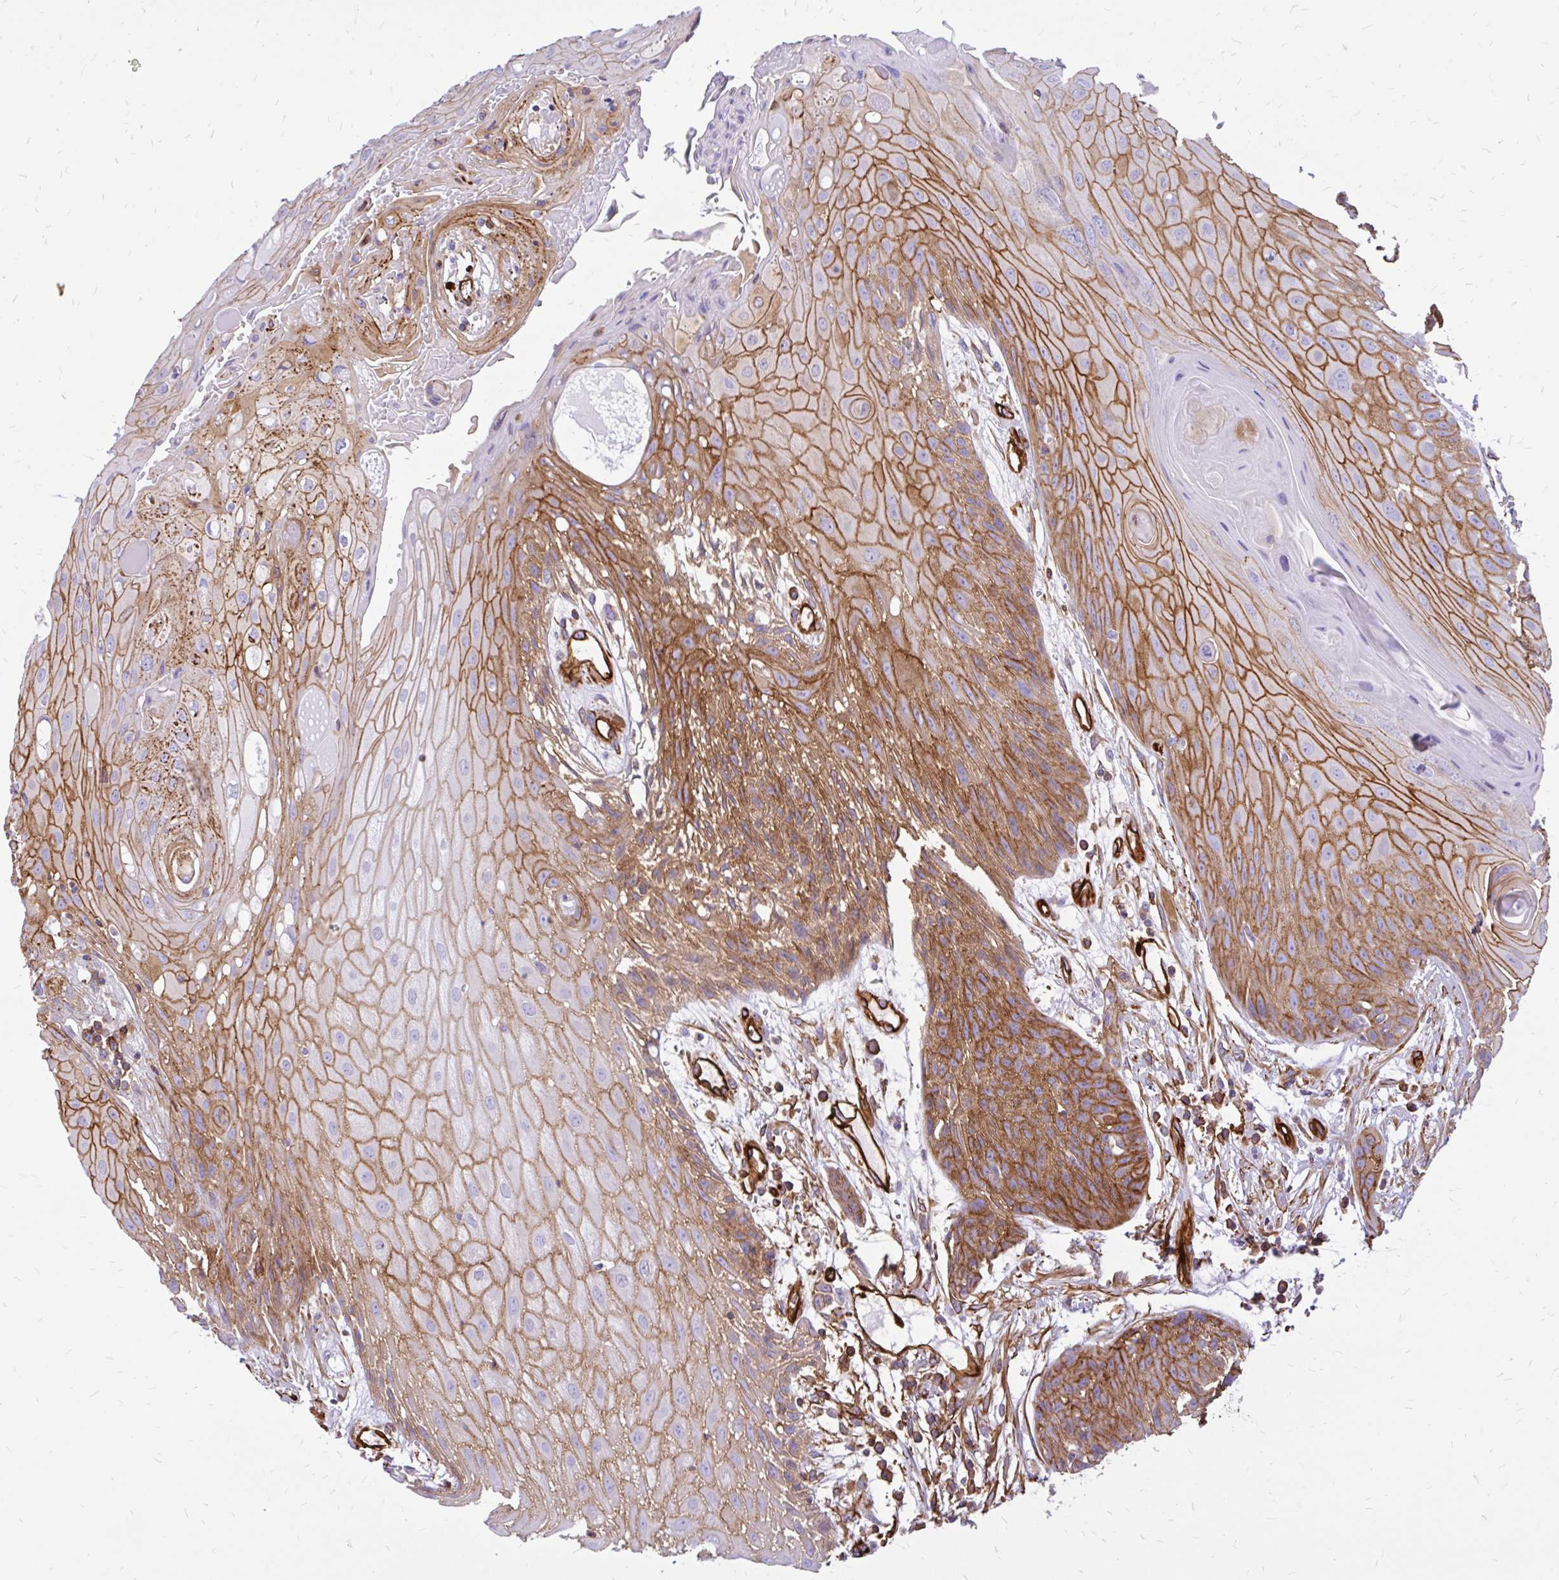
{"staining": {"intensity": "moderate", "quantity": ">75%", "location": "cytoplasmic/membranous"}, "tissue": "head and neck cancer", "cell_type": "Tumor cells", "image_type": "cancer", "snomed": [{"axis": "morphology", "description": "Squamous cell carcinoma, NOS"}, {"axis": "topography", "description": "Head-Neck"}], "caption": "Head and neck cancer stained with a protein marker demonstrates moderate staining in tumor cells.", "gene": "MAP1LC3B", "patient": {"sex": "female", "age": 73}}